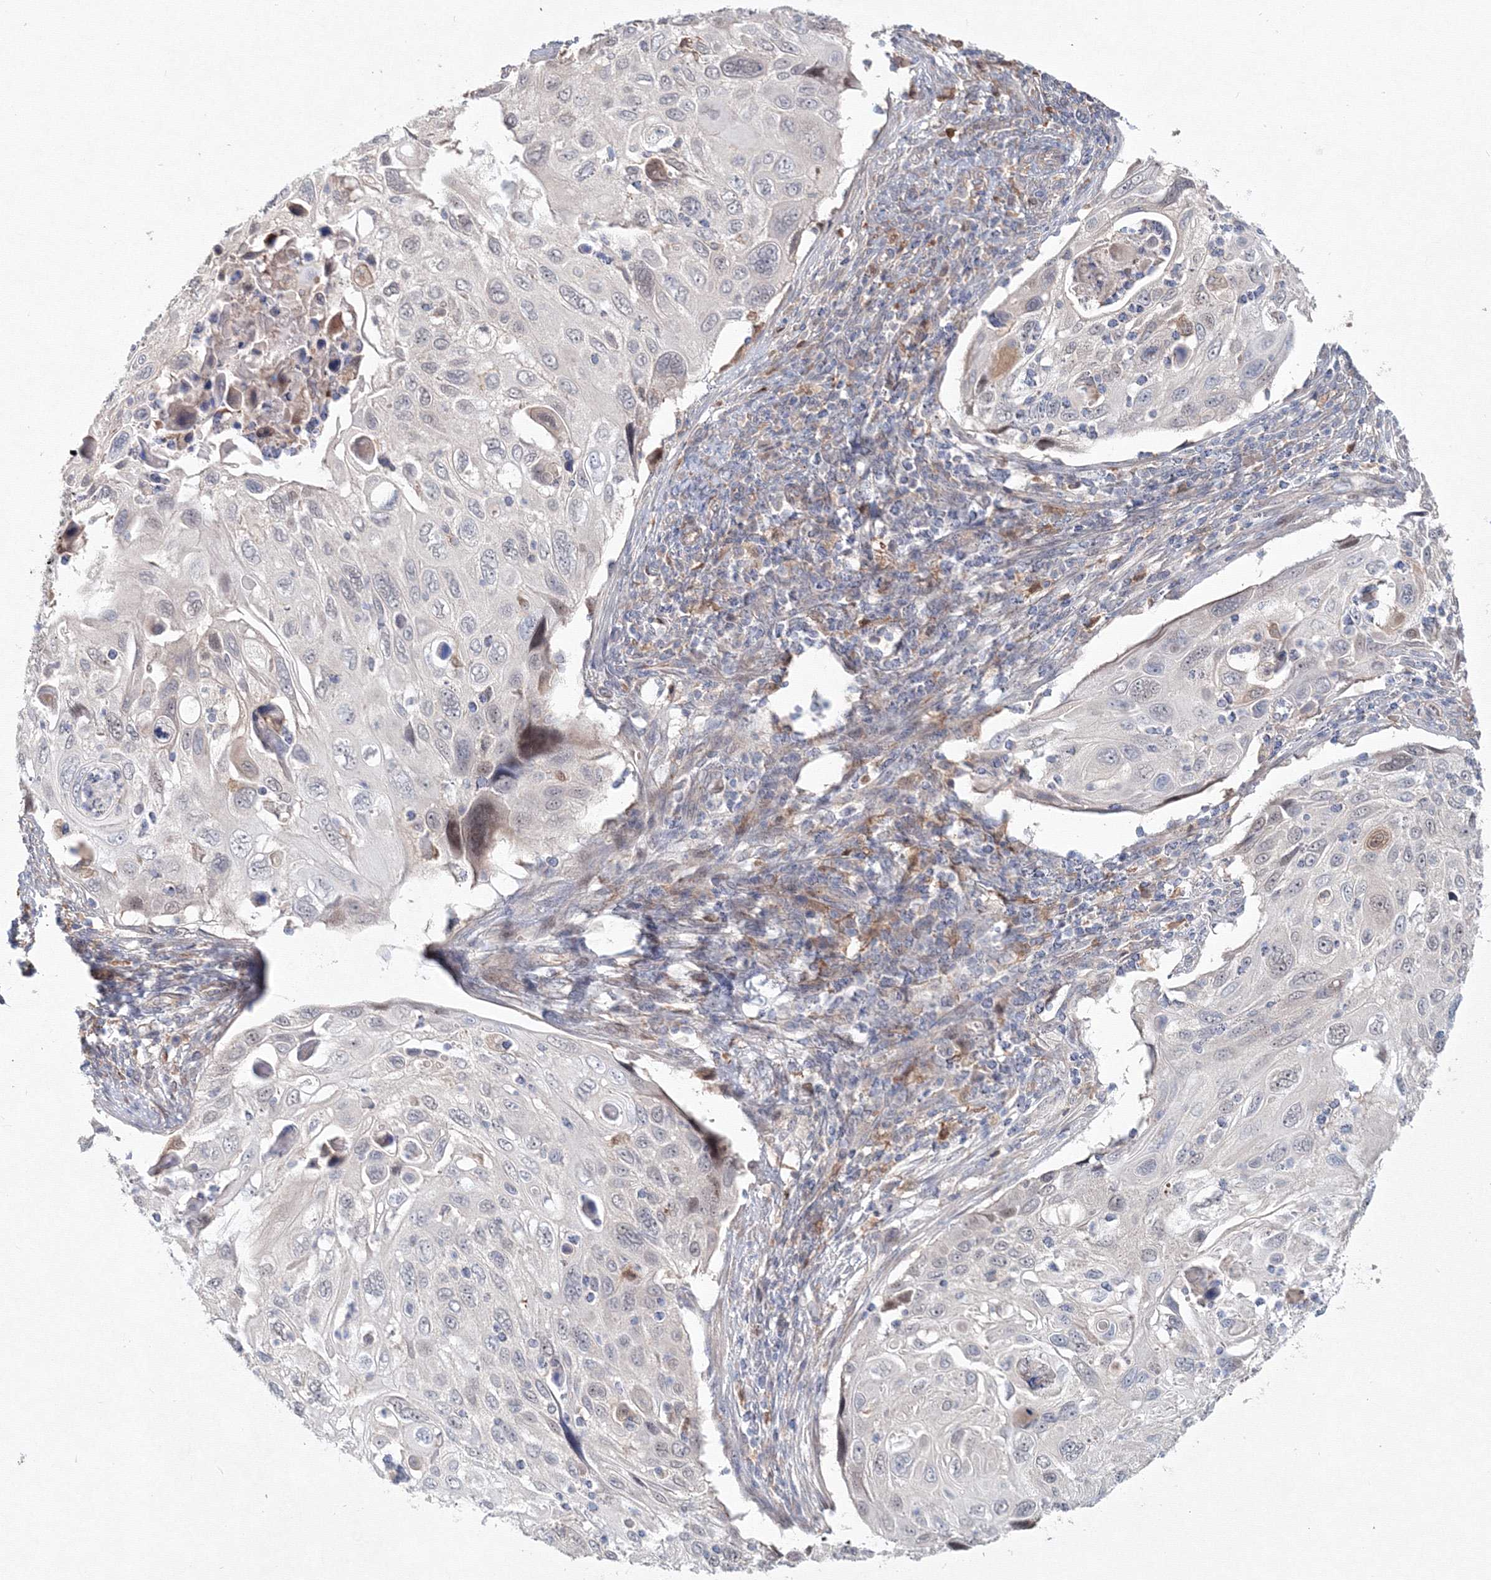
{"staining": {"intensity": "weak", "quantity": "<25%", "location": "nuclear"}, "tissue": "cervical cancer", "cell_type": "Tumor cells", "image_type": "cancer", "snomed": [{"axis": "morphology", "description": "Squamous cell carcinoma, NOS"}, {"axis": "topography", "description": "Cervix"}], "caption": "Photomicrograph shows no protein expression in tumor cells of cervical cancer (squamous cell carcinoma) tissue.", "gene": "MKRN2", "patient": {"sex": "female", "age": 70}}